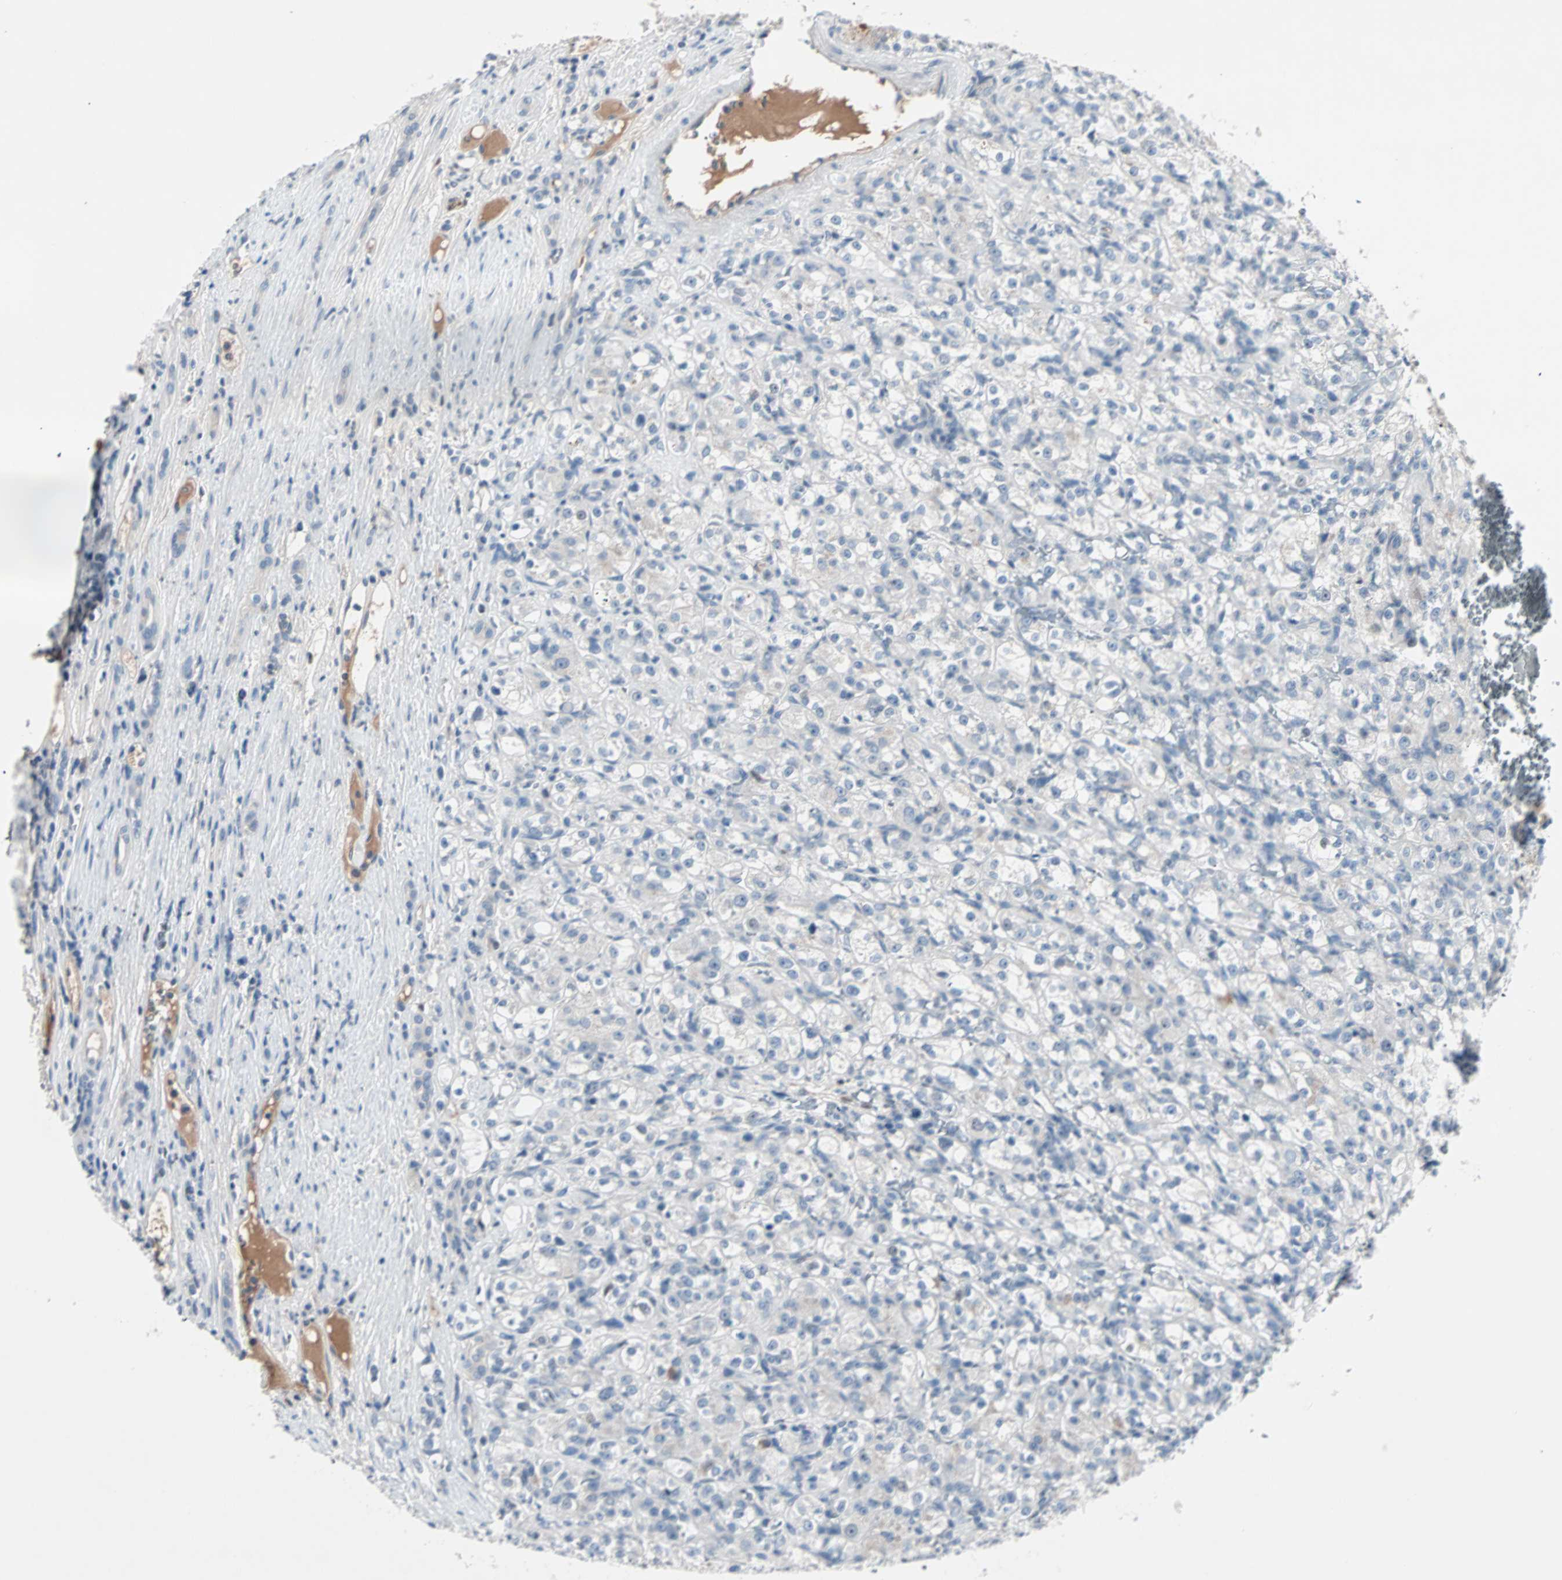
{"staining": {"intensity": "negative", "quantity": "none", "location": "none"}, "tissue": "renal cancer", "cell_type": "Tumor cells", "image_type": "cancer", "snomed": [{"axis": "morphology", "description": "Normal tissue, NOS"}, {"axis": "morphology", "description": "Adenocarcinoma, NOS"}, {"axis": "topography", "description": "Kidney"}], "caption": "A high-resolution image shows immunohistochemistry (IHC) staining of renal adenocarcinoma, which demonstrates no significant expression in tumor cells.", "gene": "CCNE2", "patient": {"sex": "male", "age": 61}}